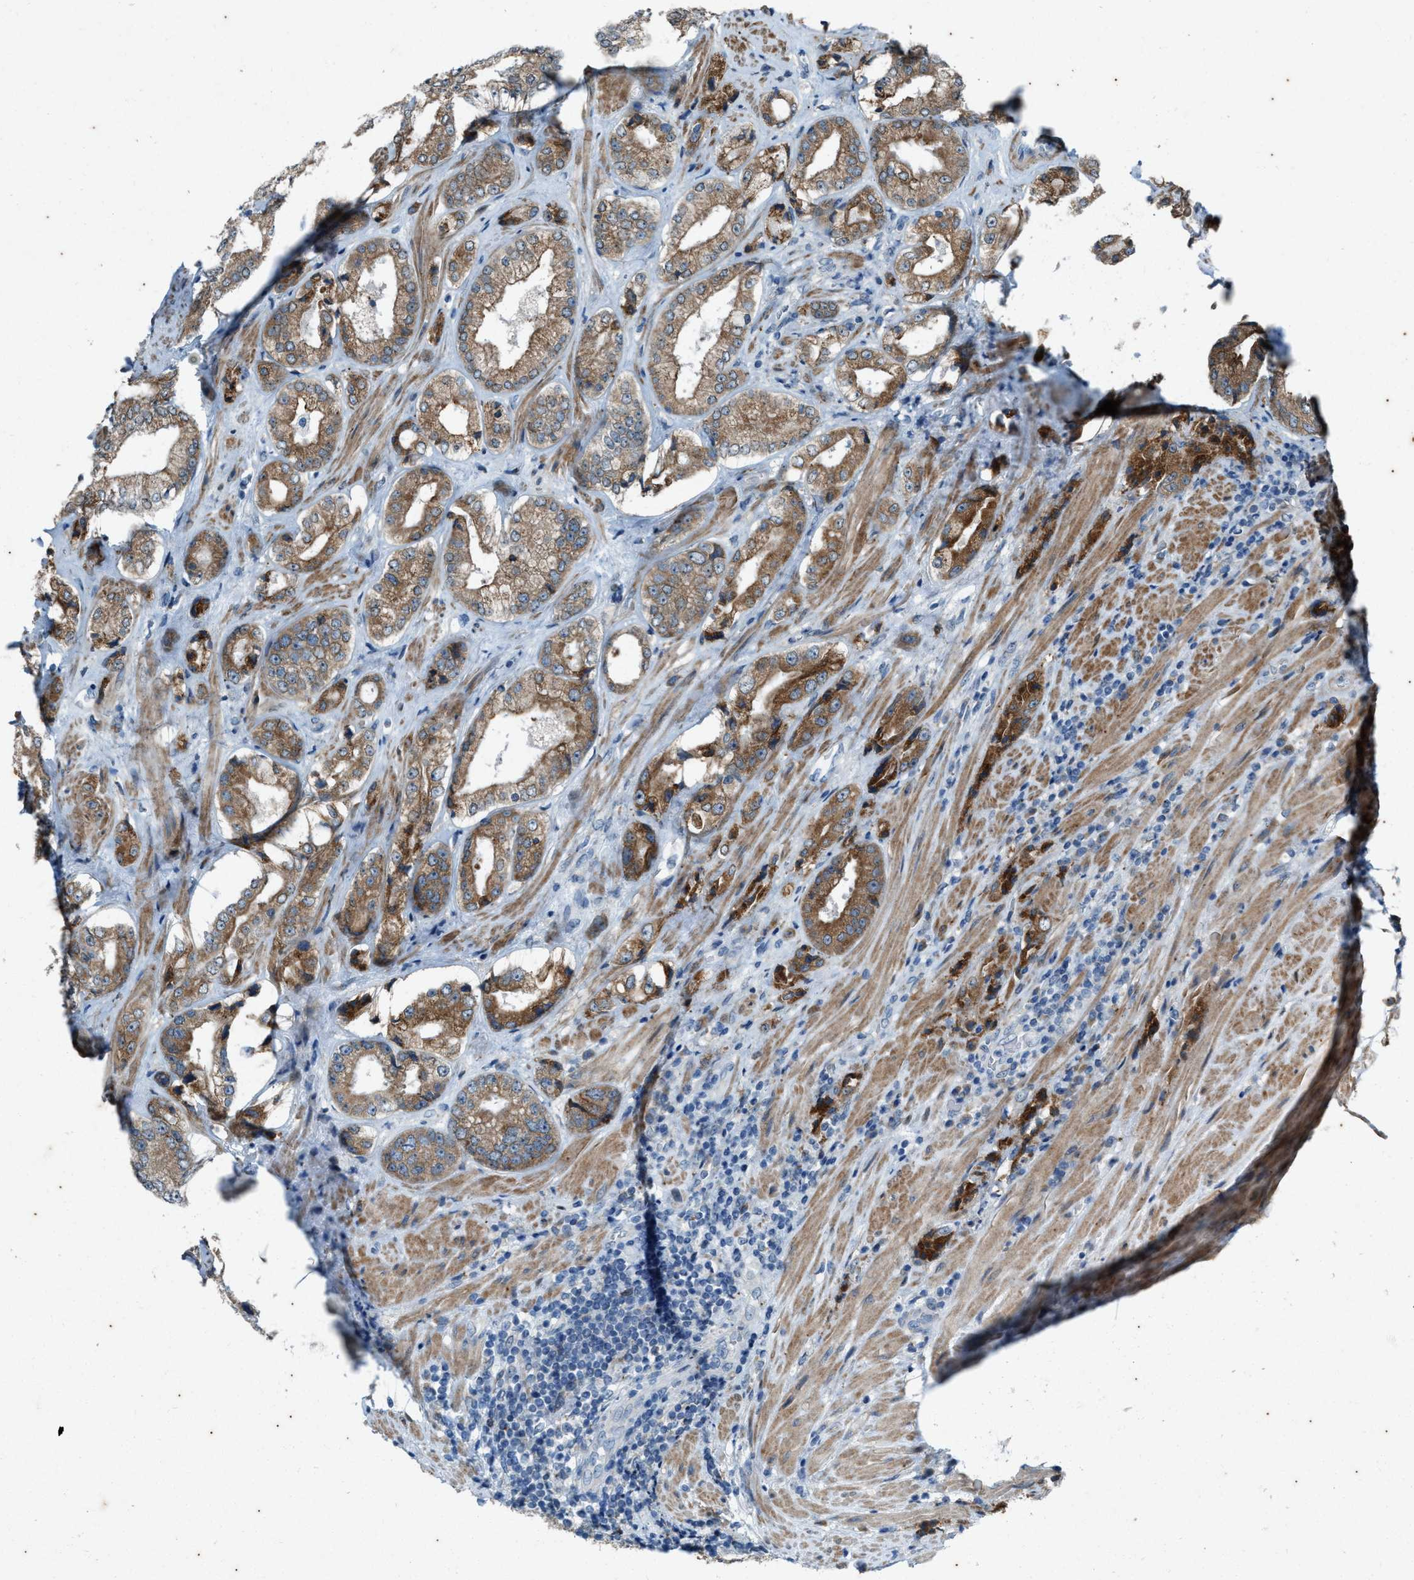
{"staining": {"intensity": "moderate", "quantity": ">75%", "location": "cytoplasmic/membranous"}, "tissue": "prostate cancer", "cell_type": "Tumor cells", "image_type": "cancer", "snomed": [{"axis": "morphology", "description": "Adenocarcinoma, High grade"}, {"axis": "topography", "description": "Prostate"}], "caption": "The photomicrograph reveals a brown stain indicating the presence of a protein in the cytoplasmic/membranous of tumor cells in adenocarcinoma (high-grade) (prostate).", "gene": "CHPF2", "patient": {"sex": "male", "age": 61}}